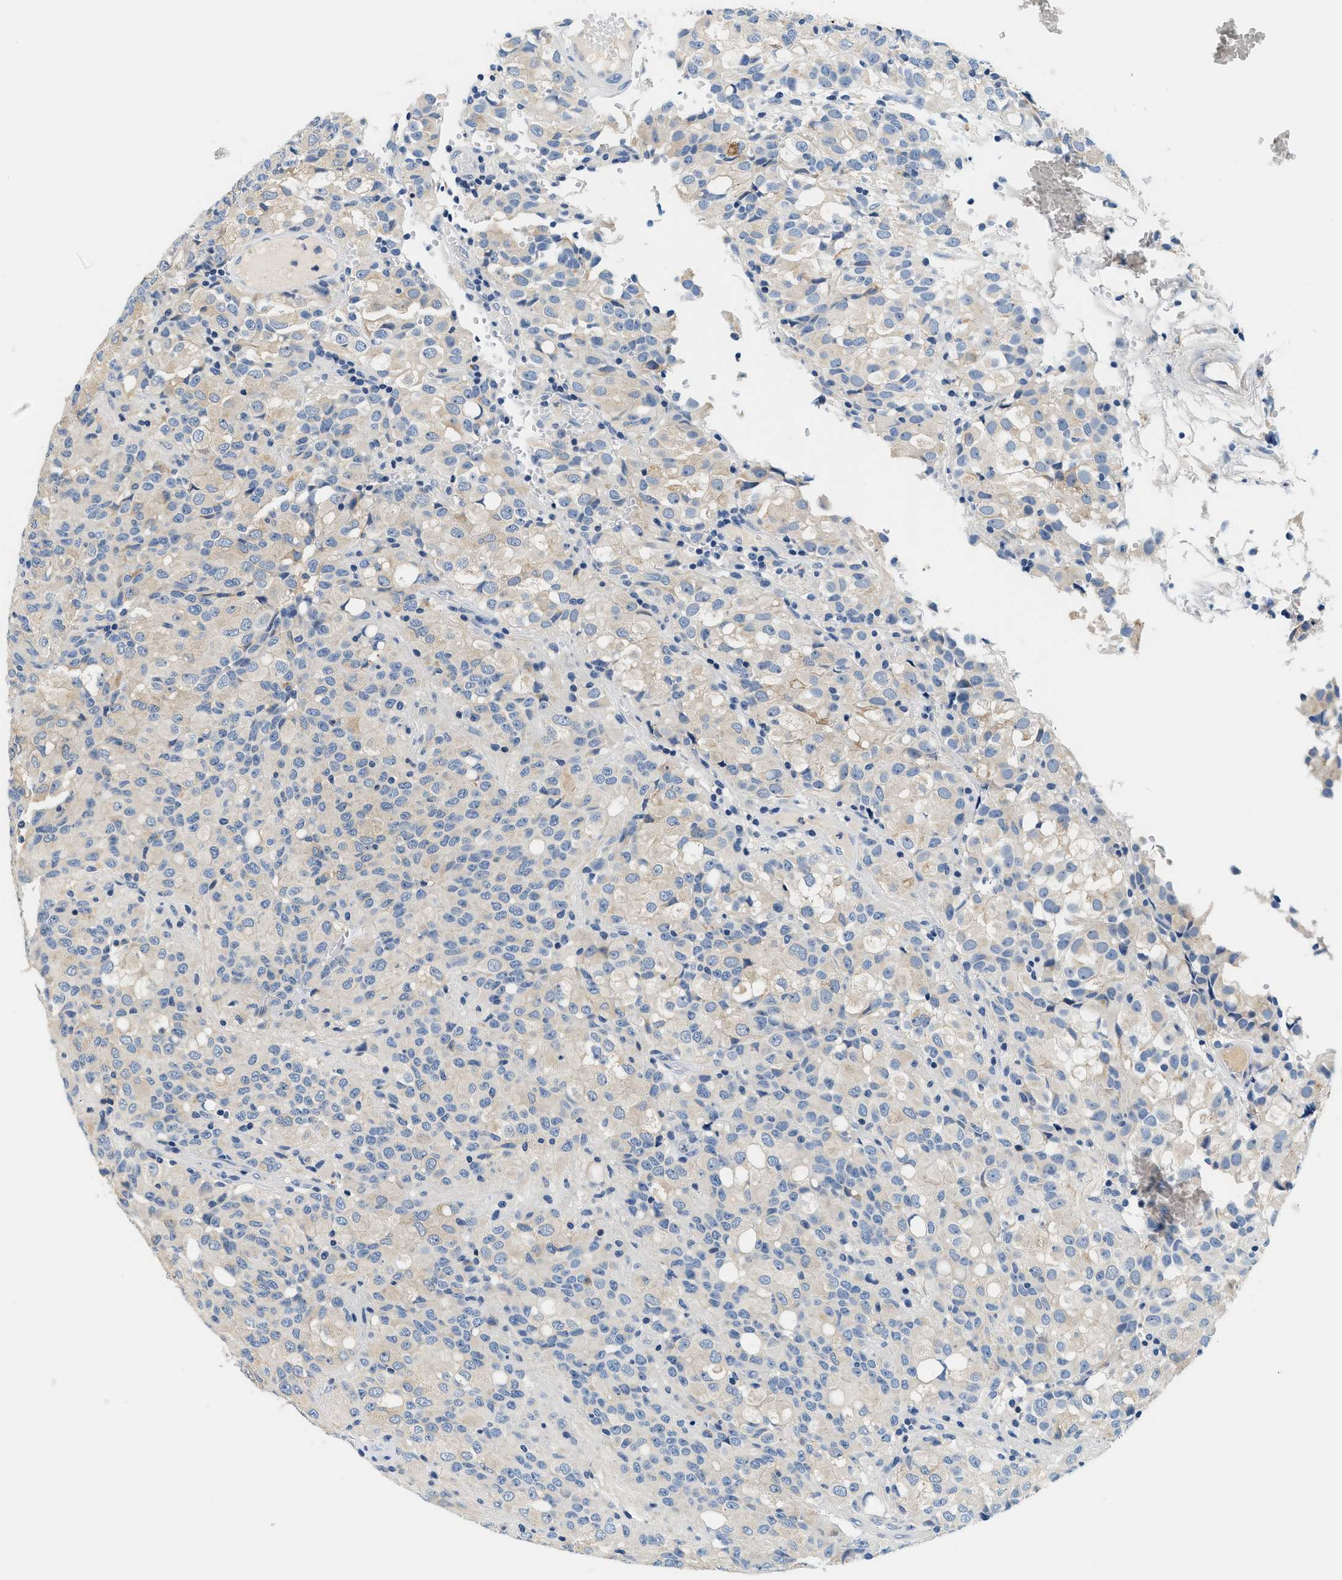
{"staining": {"intensity": "weak", "quantity": "<25%", "location": "cytoplasmic/membranous"}, "tissue": "glioma", "cell_type": "Tumor cells", "image_type": "cancer", "snomed": [{"axis": "morphology", "description": "Glioma, malignant, High grade"}, {"axis": "topography", "description": "Brain"}], "caption": "This is a histopathology image of immunohistochemistry (IHC) staining of glioma, which shows no positivity in tumor cells.", "gene": "SLC35E1", "patient": {"sex": "male", "age": 32}}